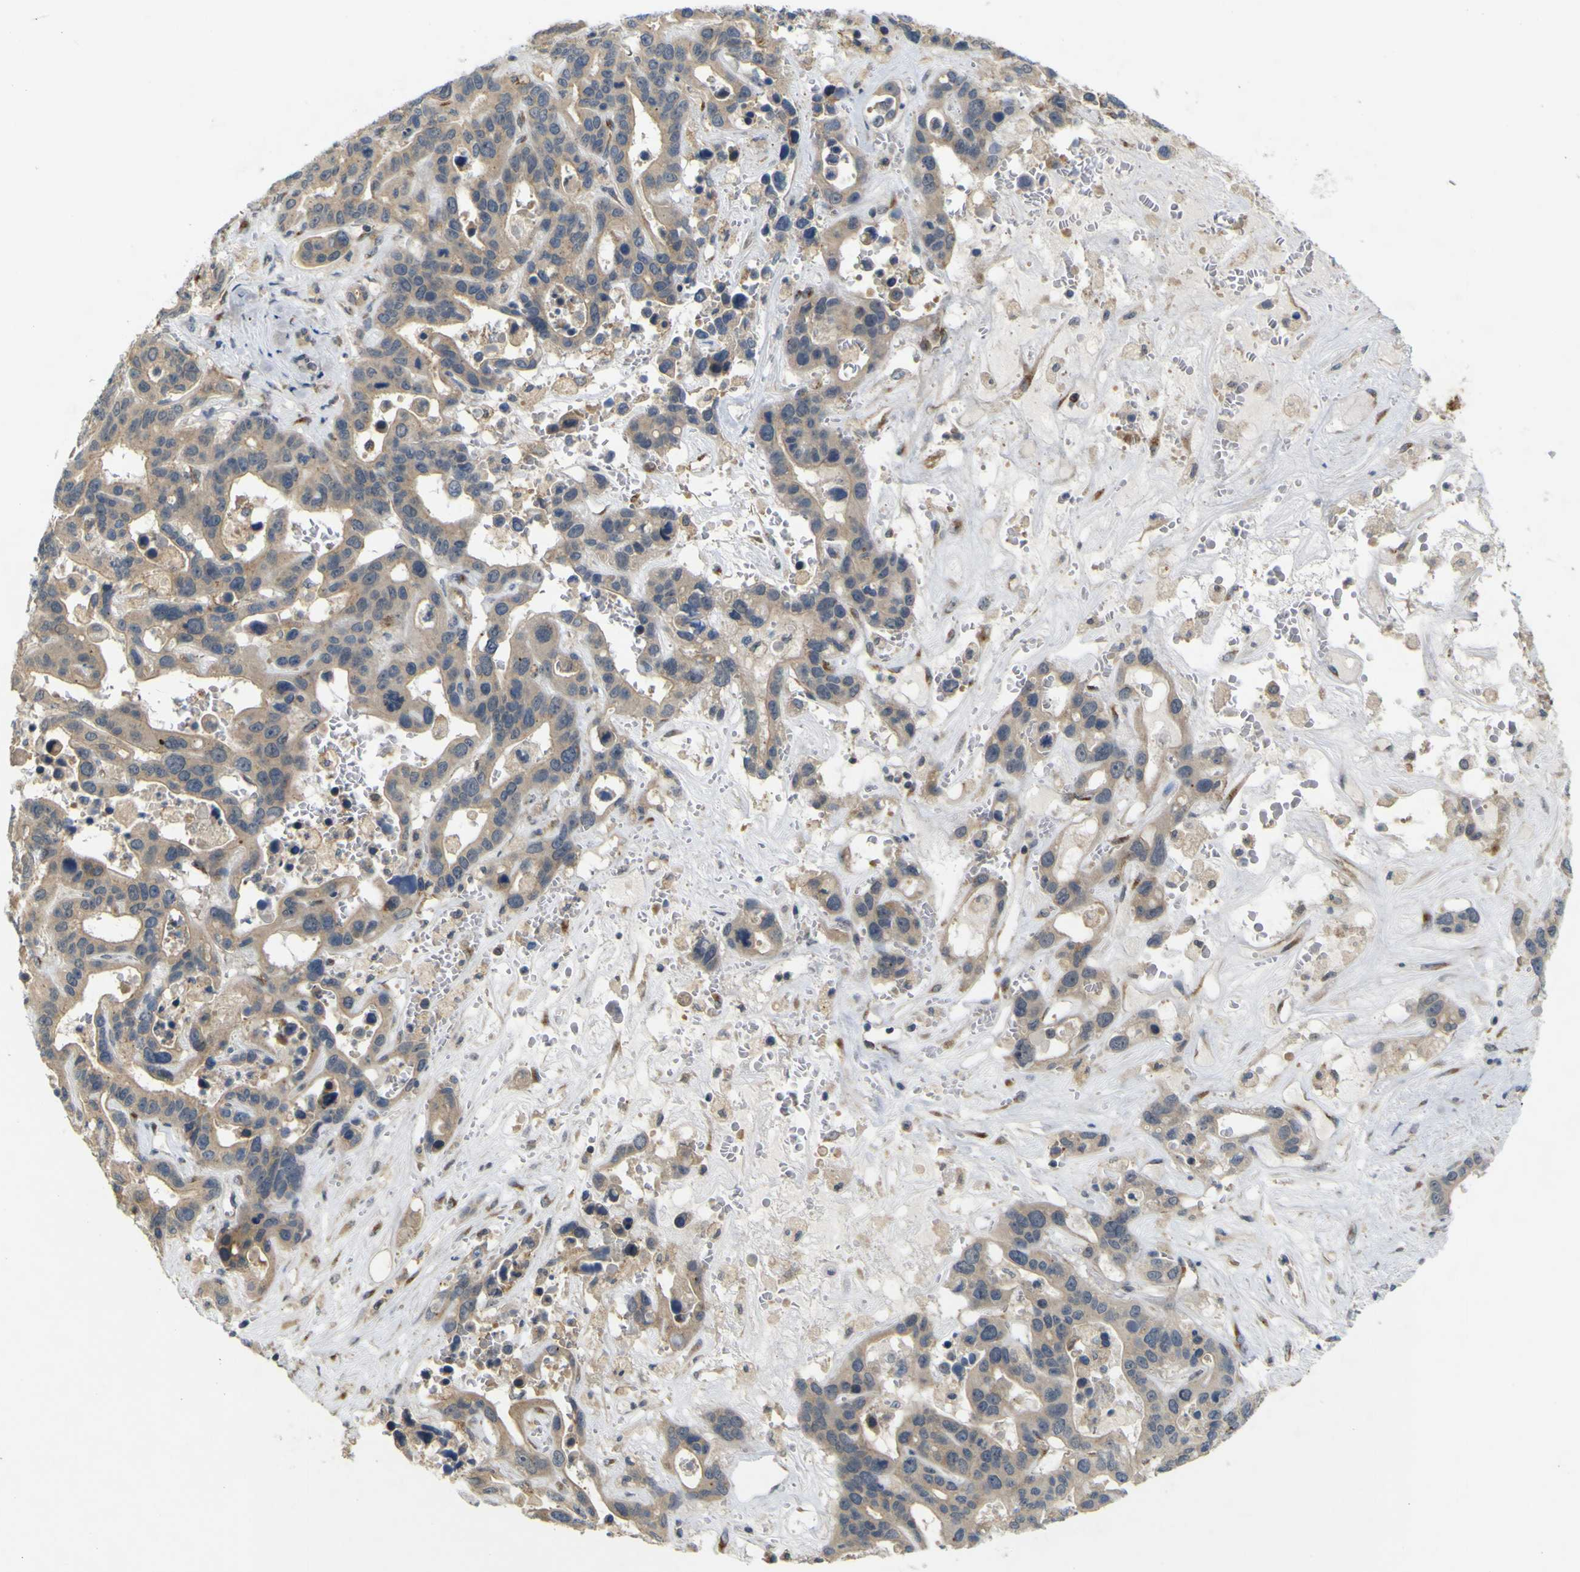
{"staining": {"intensity": "negative", "quantity": "none", "location": "none"}, "tissue": "liver cancer", "cell_type": "Tumor cells", "image_type": "cancer", "snomed": [{"axis": "morphology", "description": "Cholangiocarcinoma"}, {"axis": "topography", "description": "Liver"}], "caption": "Protein analysis of cholangiocarcinoma (liver) shows no significant expression in tumor cells.", "gene": "IGF2R", "patient": {"sex": "female", "age": 65}}